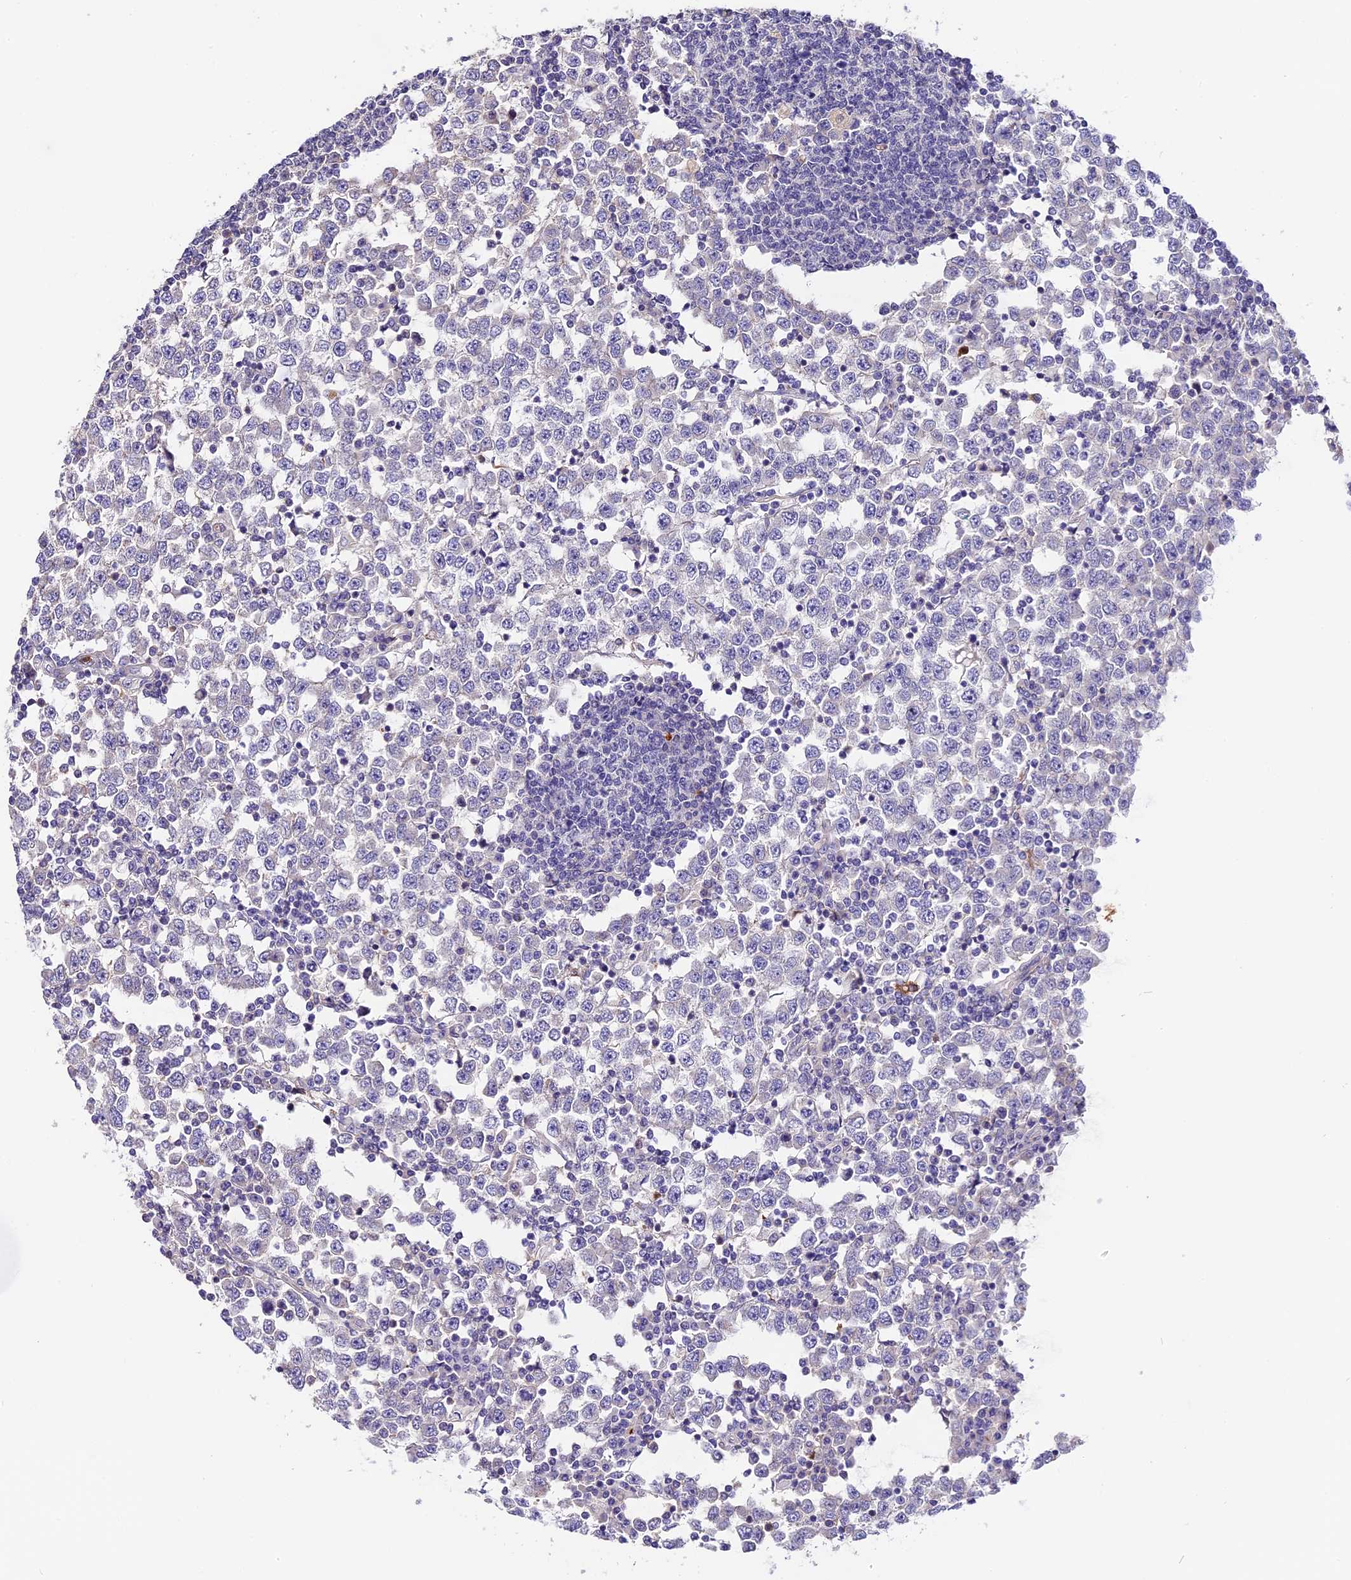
{"staining": {"intensity": "weak", "quantity": "<25%", "location": "cytoplasmic/membranous"}, "tissue": "testis cancer", "cell_type": "Tumor cells", "image_type": "cancer", "snomed": [{"axis": "morphology", "description": "Seminoma, NOS"}, {"axis": "topography", "description": "Testis"}], "caption": "High magnification brightfield microscopy of testis seminoma stained with DAB (brown) and counterstained with hematoxylin (blue): tumor cells show no significant expression. (Stains: DAB (3,3'-diaminobenzidine) immunohistochemistry (IHC) with hematoxylin counter stain, Microscopy: brightfield microscopy at high magnification).", "gene": "MAP3K7CL", "patient": {"sex": "male", "age": 65}}